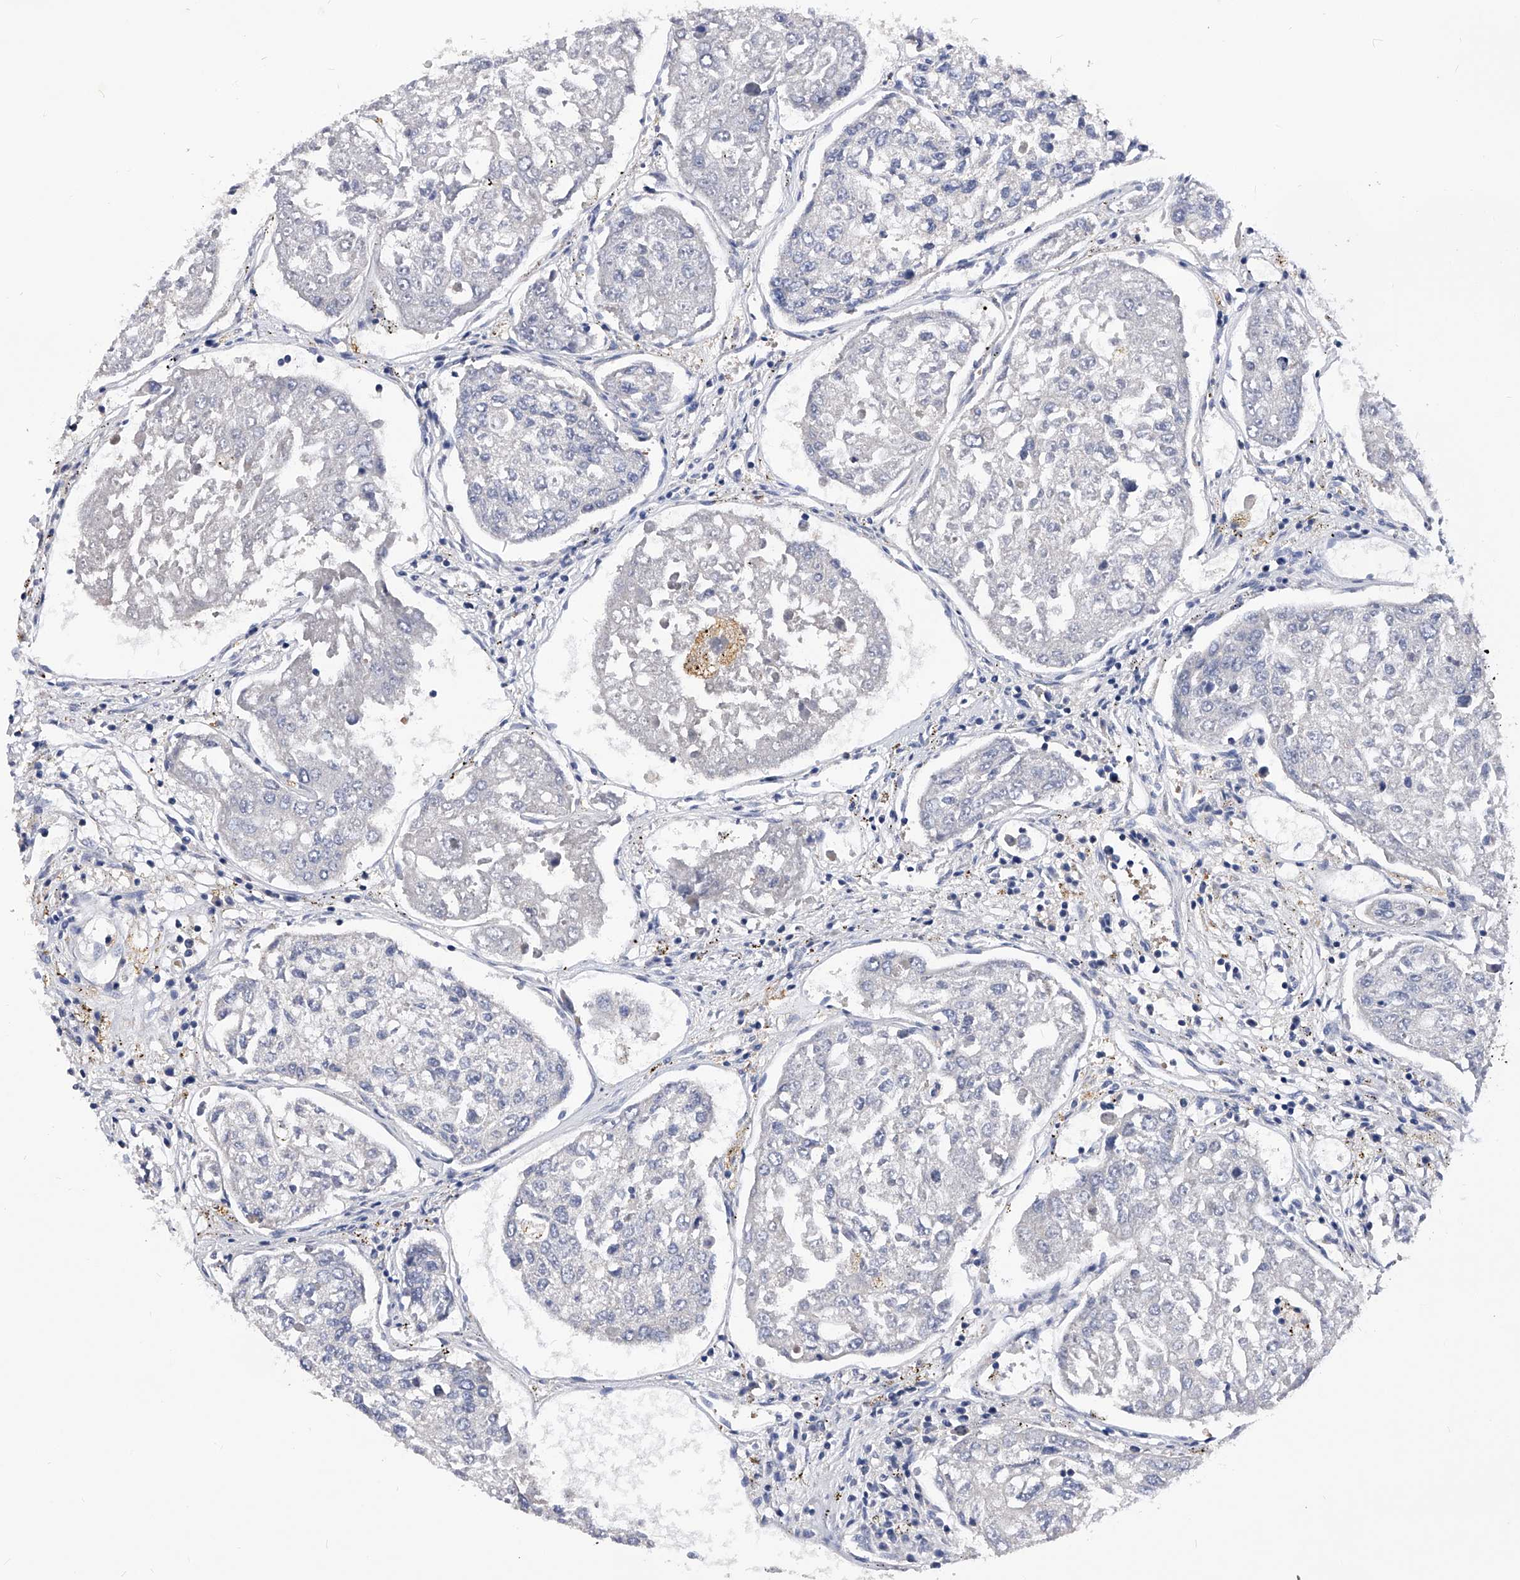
{"staining": {"intensity": "negative", "quantity": "none", "location": "none"}, "tissue": "urothelial cancer", "cell_type": "Tumor cells", "image_type": "cancer", "snomed": [{"axis": "morphology", "description": "Urothelial carcinoma, High grade"}, {"axis": "topography", "description": "Lymph node"}, {"axis": "topography", "description": "Urinary bladder"}], "caption": "A micrograph of urothelial cancer stained for a protein demonstrates no brown staining in tumor cells. The staining is performed using DAB brown chromogen with nuclei counter-stained in using hematoxylin.", "gene": "PPP5C", "patient": {"sex": "male", "age": 51}}